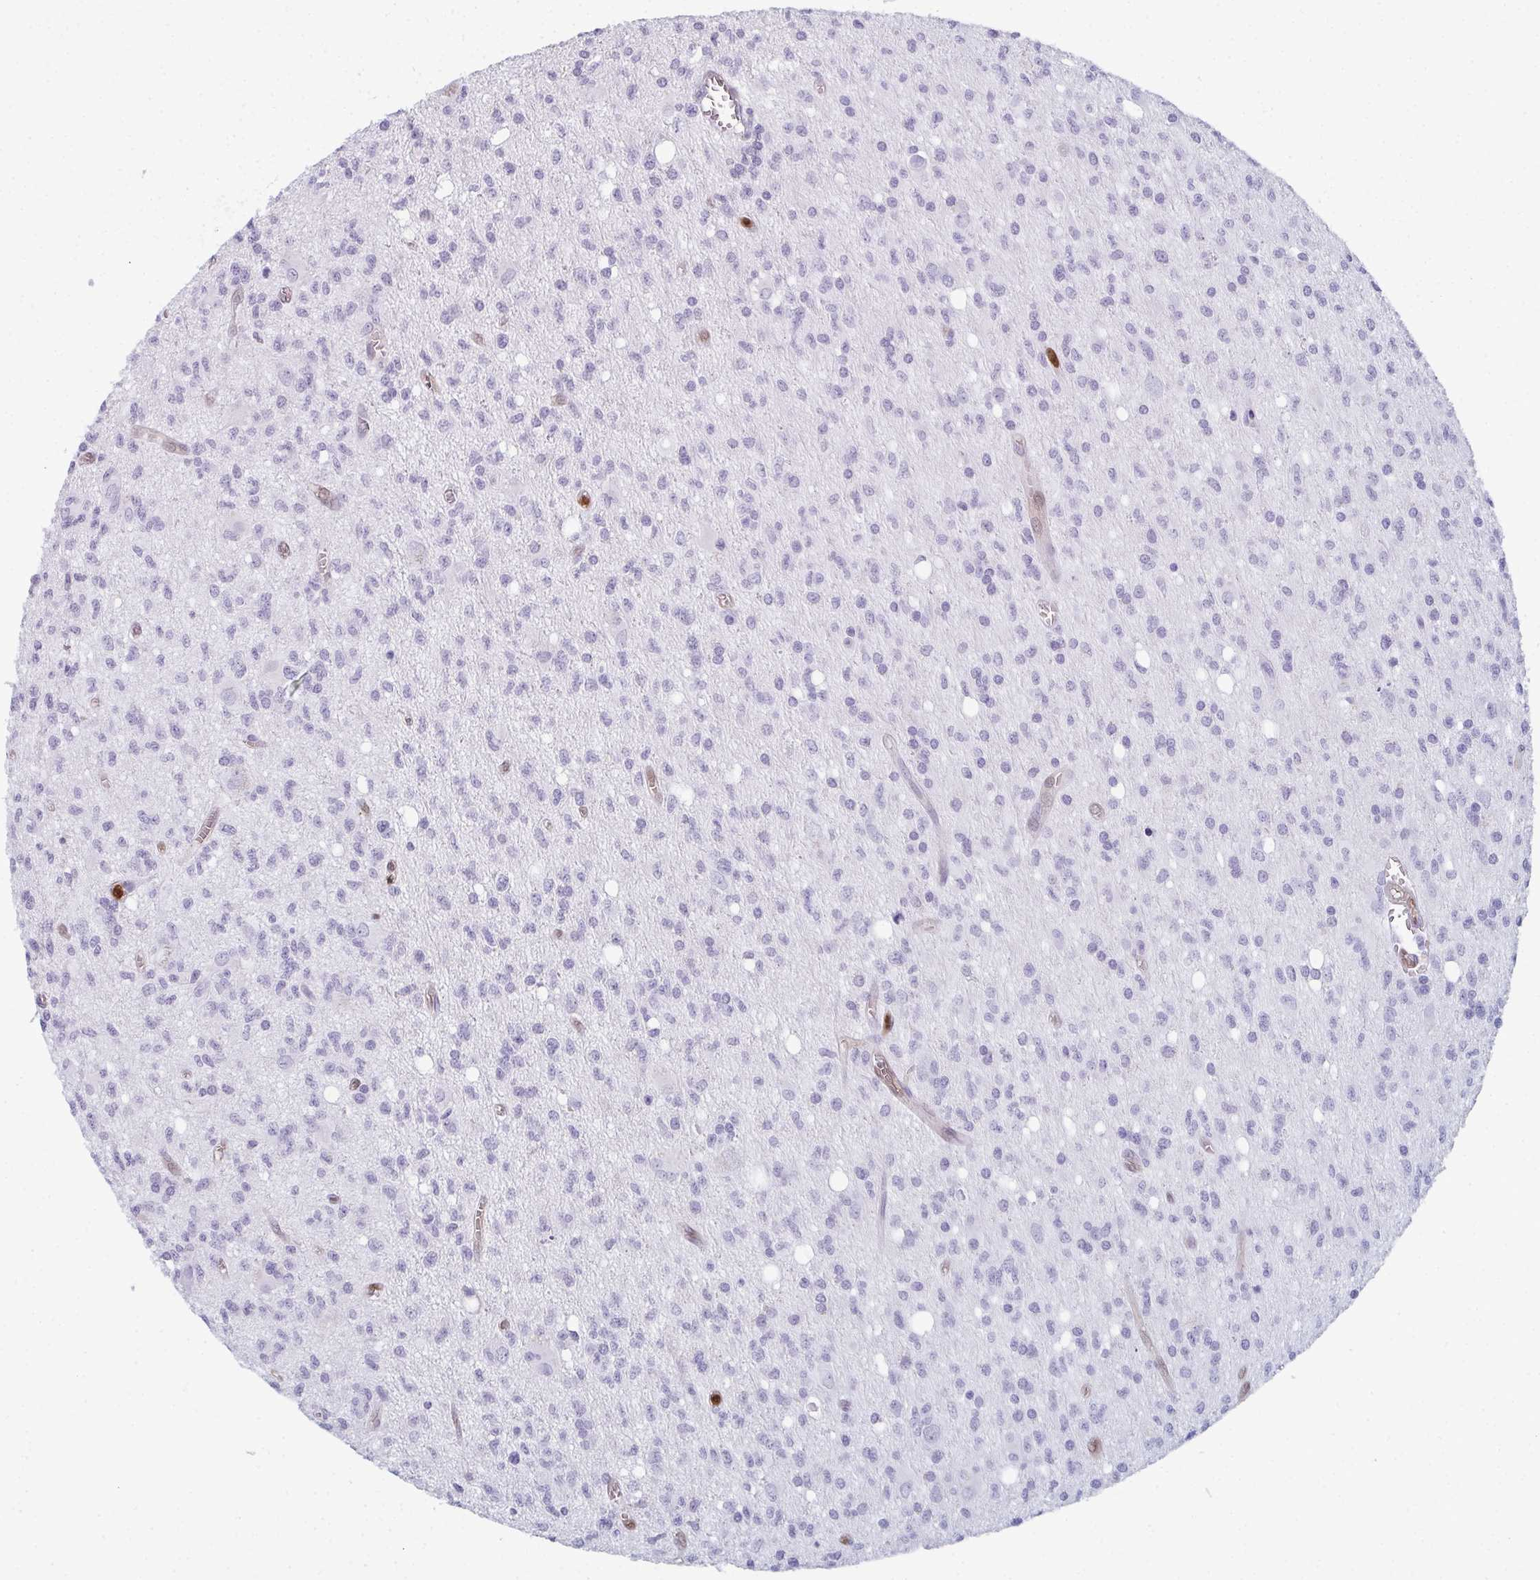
{"staining": {"intensity": "negative", "quantity": "none", "location": "none"}, "tissue": "glioma", "cell_type": "Tumor cells", "image_type": "cancer", "snomed": [{"axis": "morphology", "description": "Glioma, malignant, Low grade"}, {"axis": "topography", "description": "Brain"}], "caption": "Immunohistochemistry of low-grade glioma (malignant) exhibits no staining in tumor cells.", "gene": "CDA", "patient": {"sex": "male", "age": 64}}